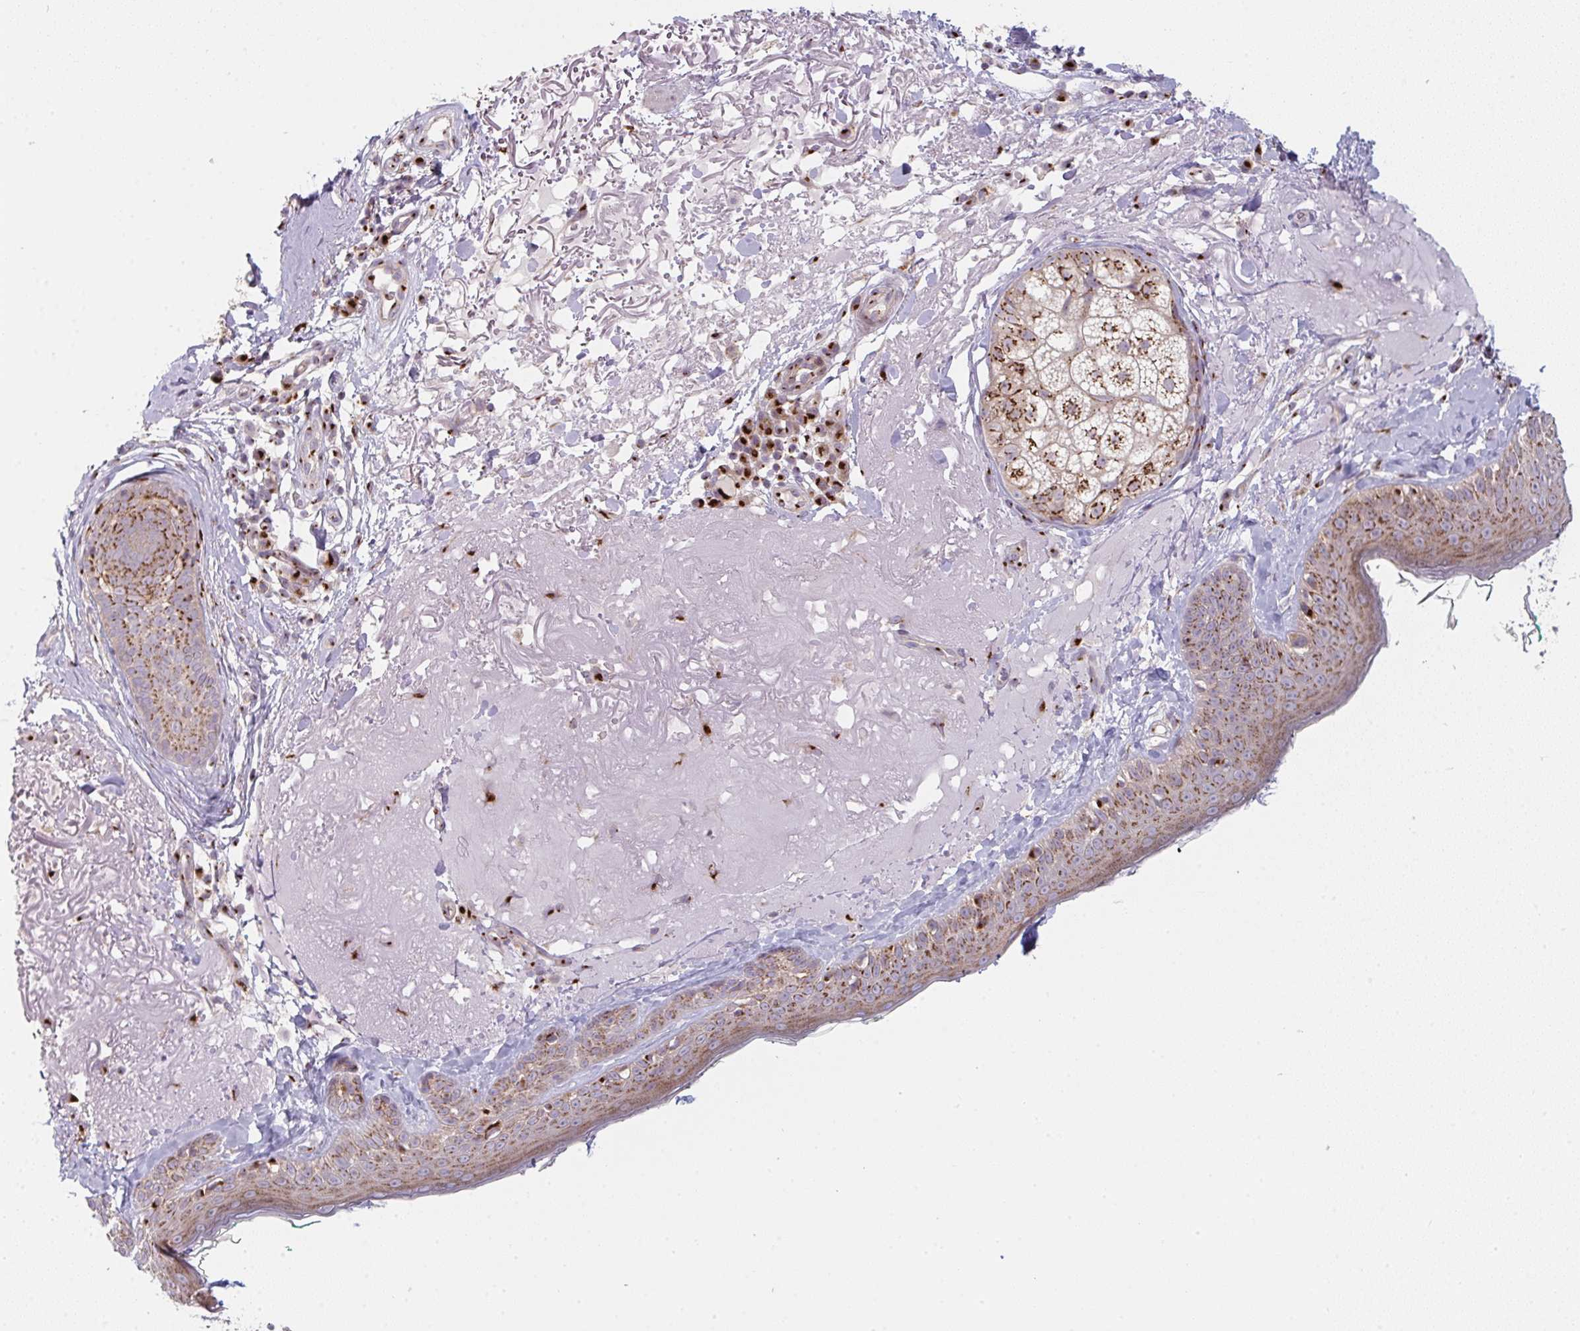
{"staining": {"intensity": "moderate", "quantity": "<25%", "location": "cytoplasmic/membranous"}, "tissue": "skin", "cell_type": "Fibroblasts", "image_type": "normal", "snomed": [{"axis": "morphology", "description": "Normal tissue, NOS"}, {"axis": "topography", "description": "Skin"}], "caption": "About <25% of fibroblasts in unremarkable human skin reveal moderate cytoplasmic/membranous protein expression as visualized by brown immunohistochemical staining.", "gene": "GVQW3", "patient": {"sex": "male", "age": 73}}